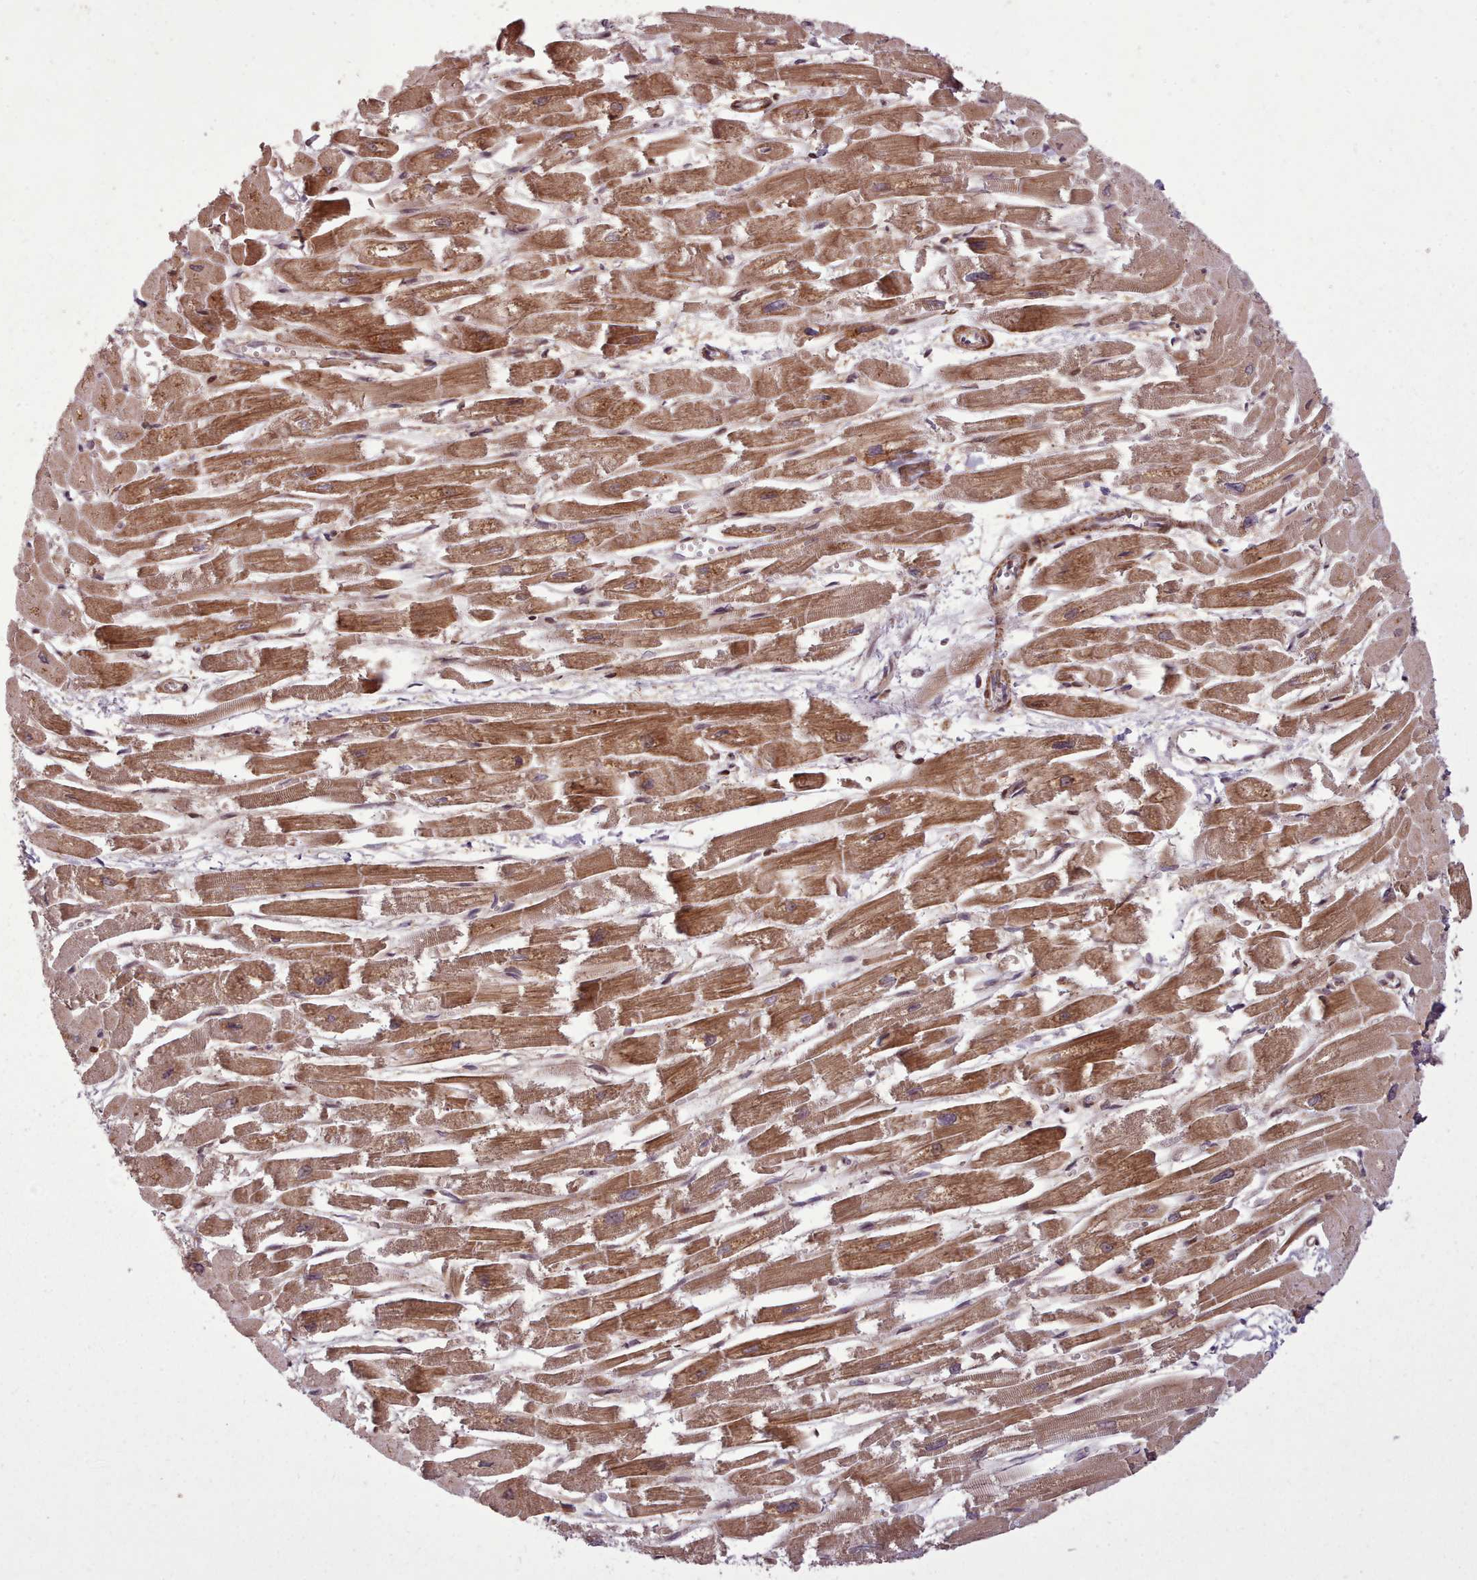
{"staining": {"intensity": "strong", "quantity": ">75%", "location": "cytoplasmic/membranous"}, "tissue": "heart muscle", "cell_type": "Cardiomyocytes", "image_type": "normal", "snomed": [{"axis": "morphology", "description": "Normal tissue, NOS"}, {"axis": "topography", "description": "Heart"}], "caption": "There is high levels of strong cytoplasmic/membranous expression in cardiomyocytes of benign heart muscle, as demonstrated by immunohistochemical staining (brown color).", "gene": "NLRP7", "patient": {"sex": "male", "age": 54}}